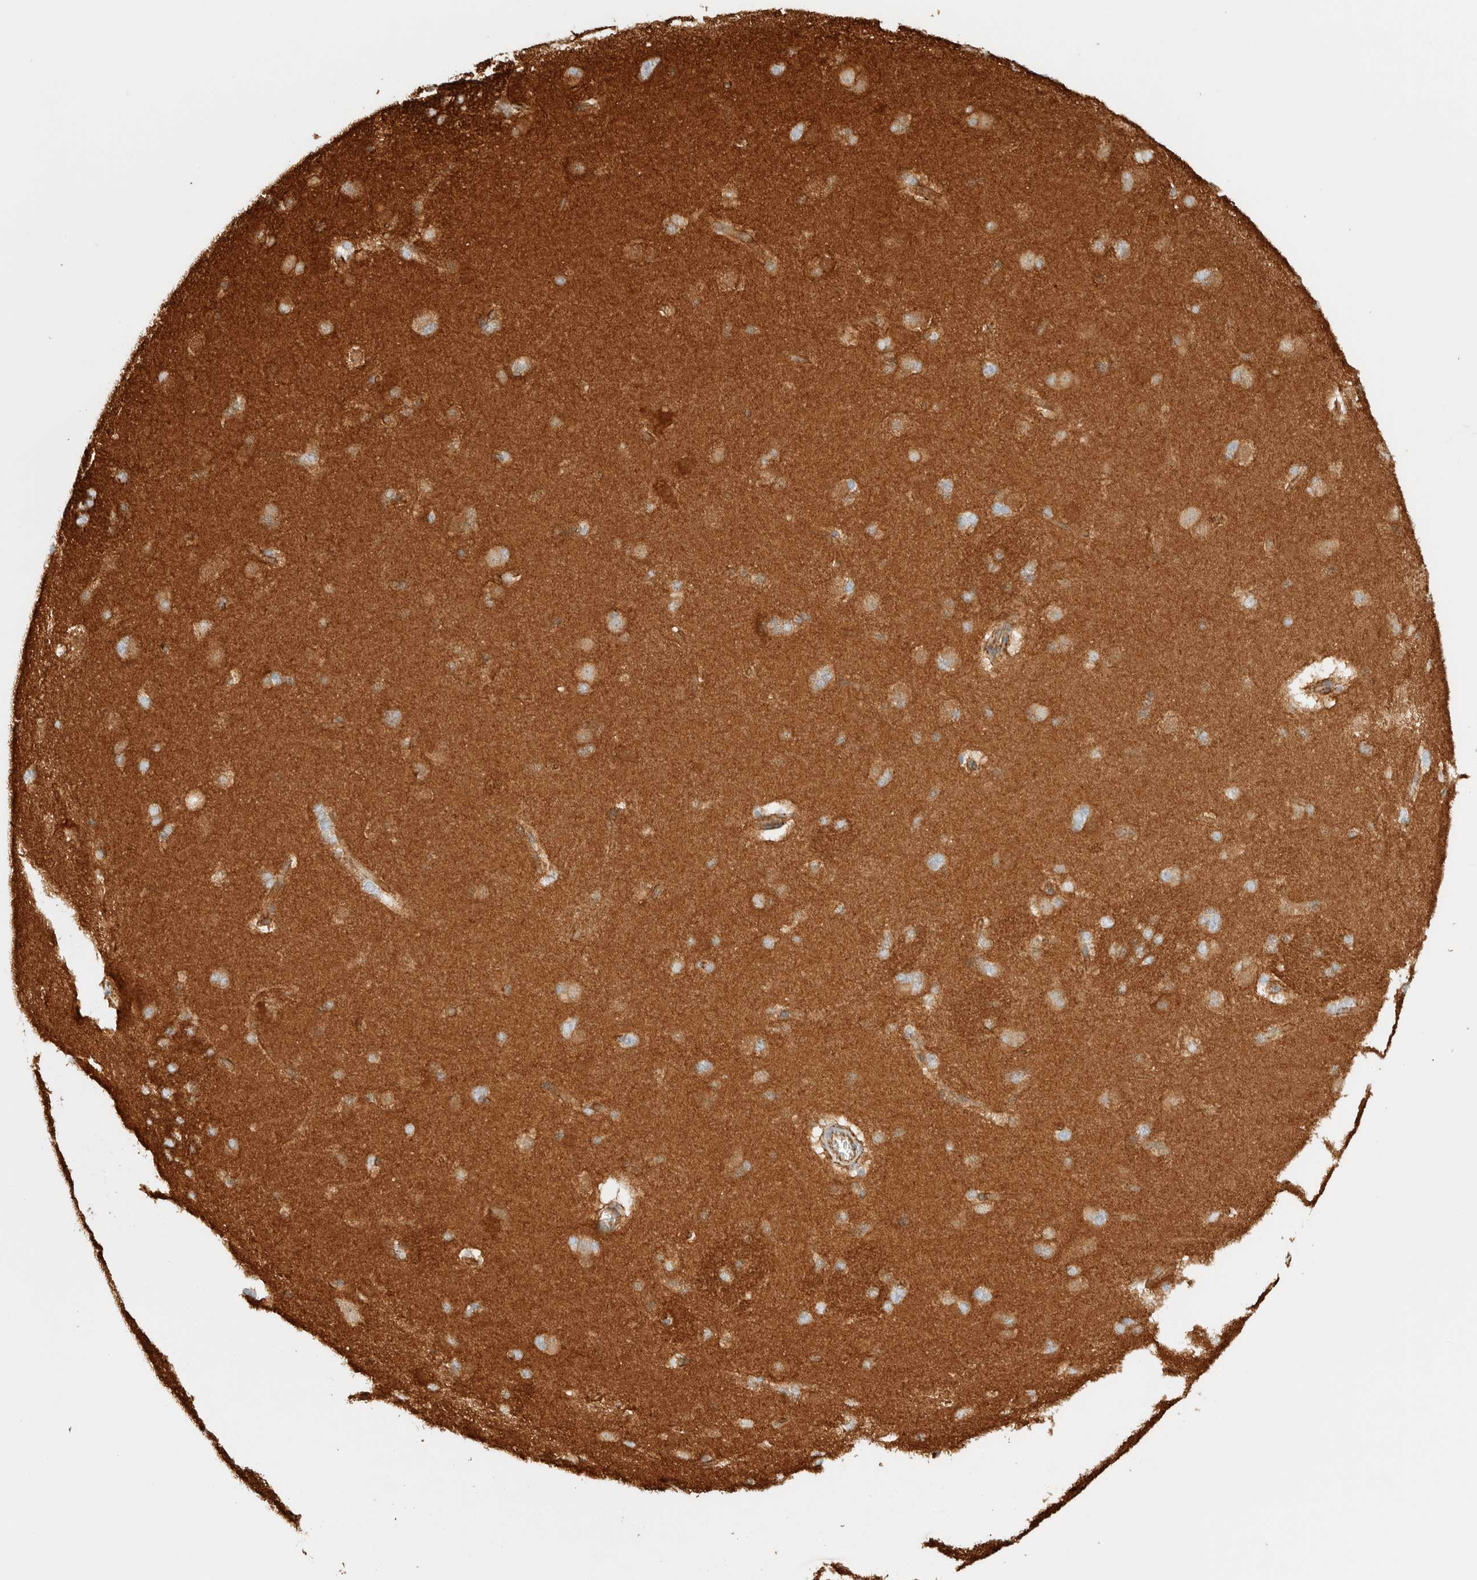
{"staining": {"intensity": "moderate", "quantity": "25%-75%", "location": "cytoplasmic/membranous"}, "tissue": "caudate", "cell_type": "Glial cells", "image_type": "normal", "snomed": [{"axis": "morphology", "description": "Normal tissue, NOS"}, {"axis": "topography", "description": "Lateral ventricle wall"}], "caption": "Immunohistochemistry (DAB (3,3'-diaminobenzidine)) staining of benign human caudate reveals moderate cytoplasmic/membranous protein positivity in about 25%-75% of glial cells. The protein of interest is stained brown, and the nuclei are stained in blue (DAB (3,3'-diaminobenzidine) IHC with brightfield microscopy, high magnification).", "gene": "CYB5R4", "patient": {"sex": "female", "age": 19}}